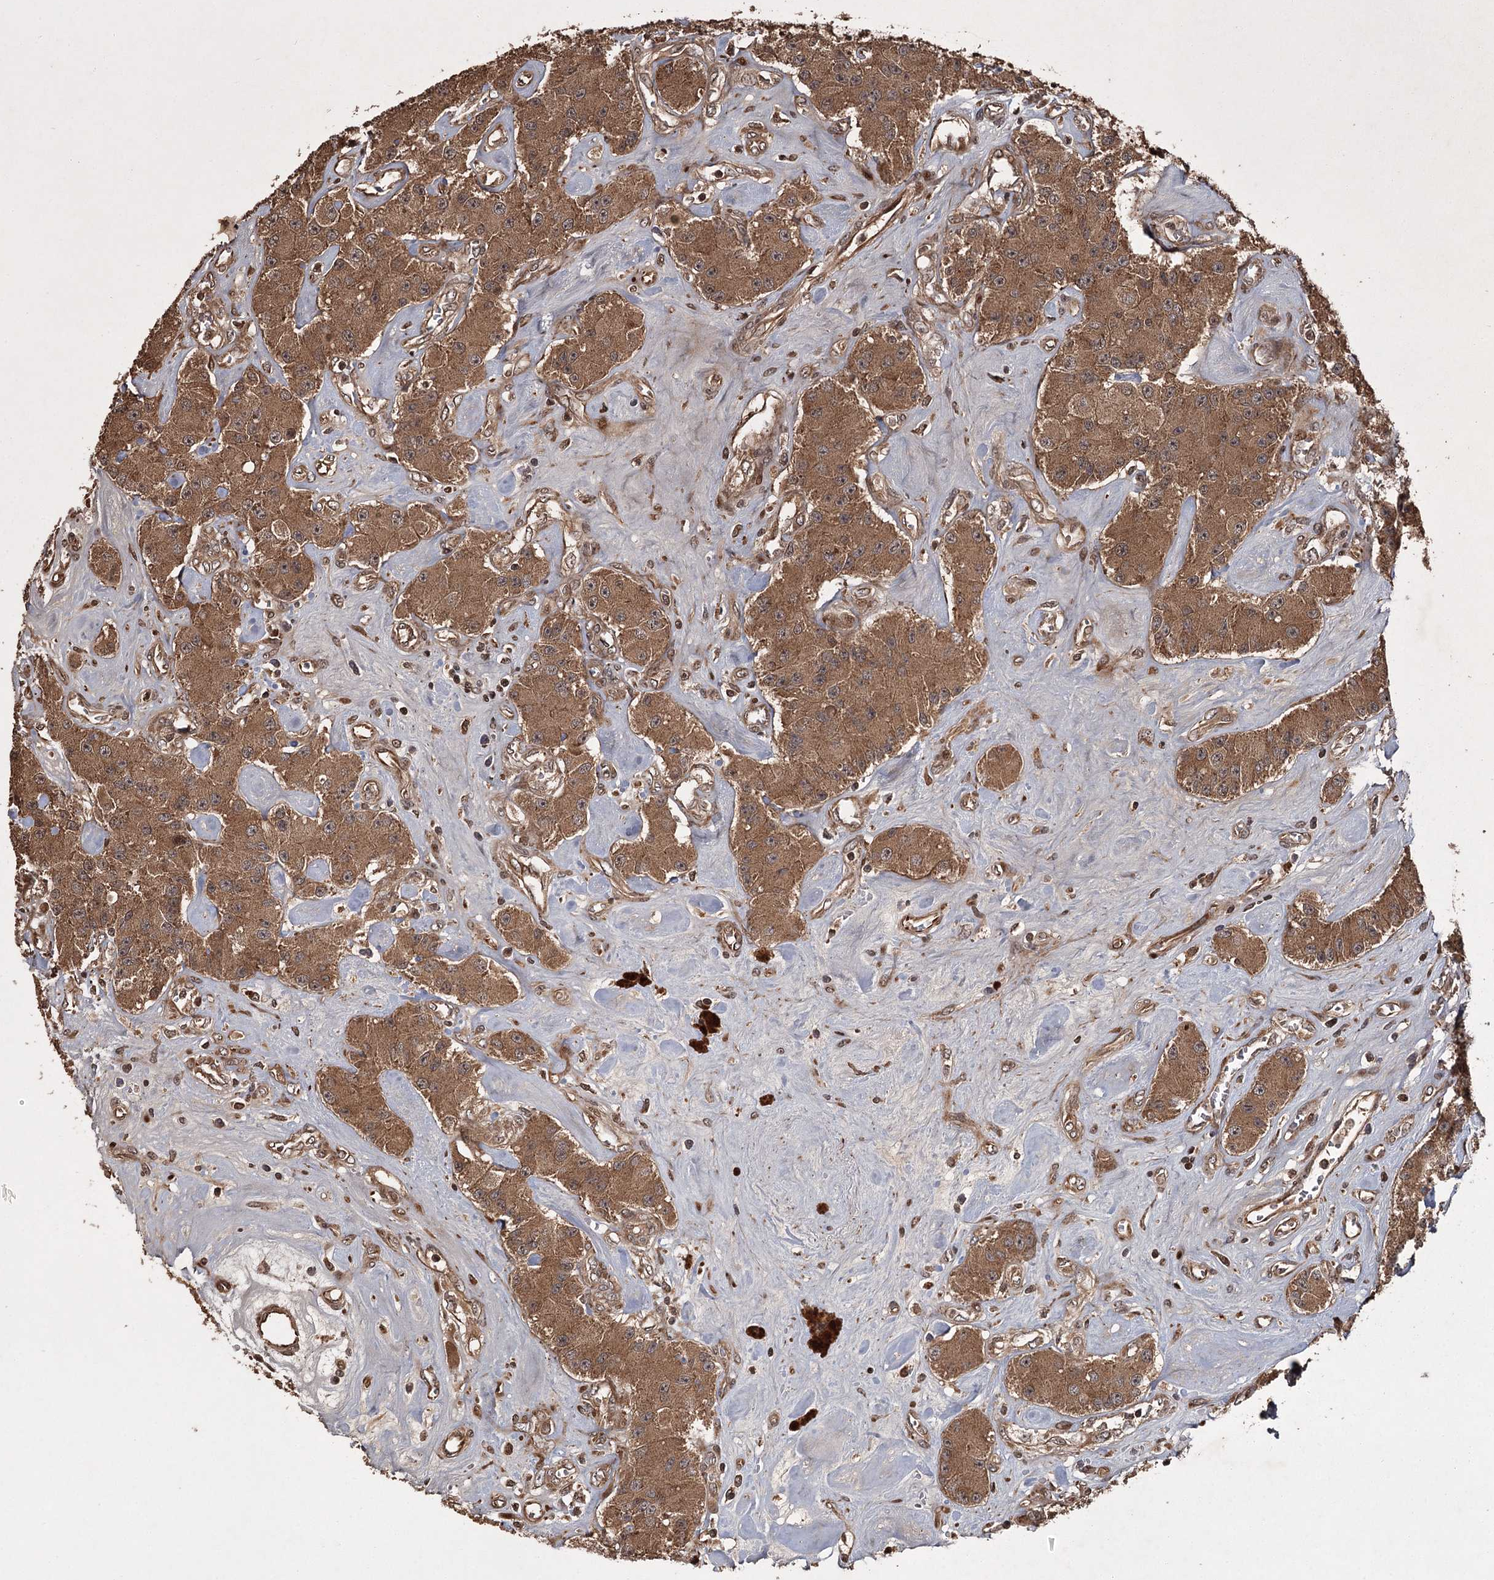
{"staining": {"intensity": "strong", "quantity": ">75%", "location": "cytoplasmic/membranous"}, "tissue": "carcinoid", "cell_type": "Tumor cells", "image_type": "cancer", "snomed": [{"axis": "morphology", "description": "Carcinoid, malignant, NOS"}, {"axis": "topography", "description": "Pancreas"}], "caption": "A micrograph showing strong cytoplasmic/membranous staining in about >75% of tumor cells in malignant carcinoid, as visualized by brown immunohistochemical staining.", "gene": "RPAP3", "patient": {"sex": "male", "age": 41}}